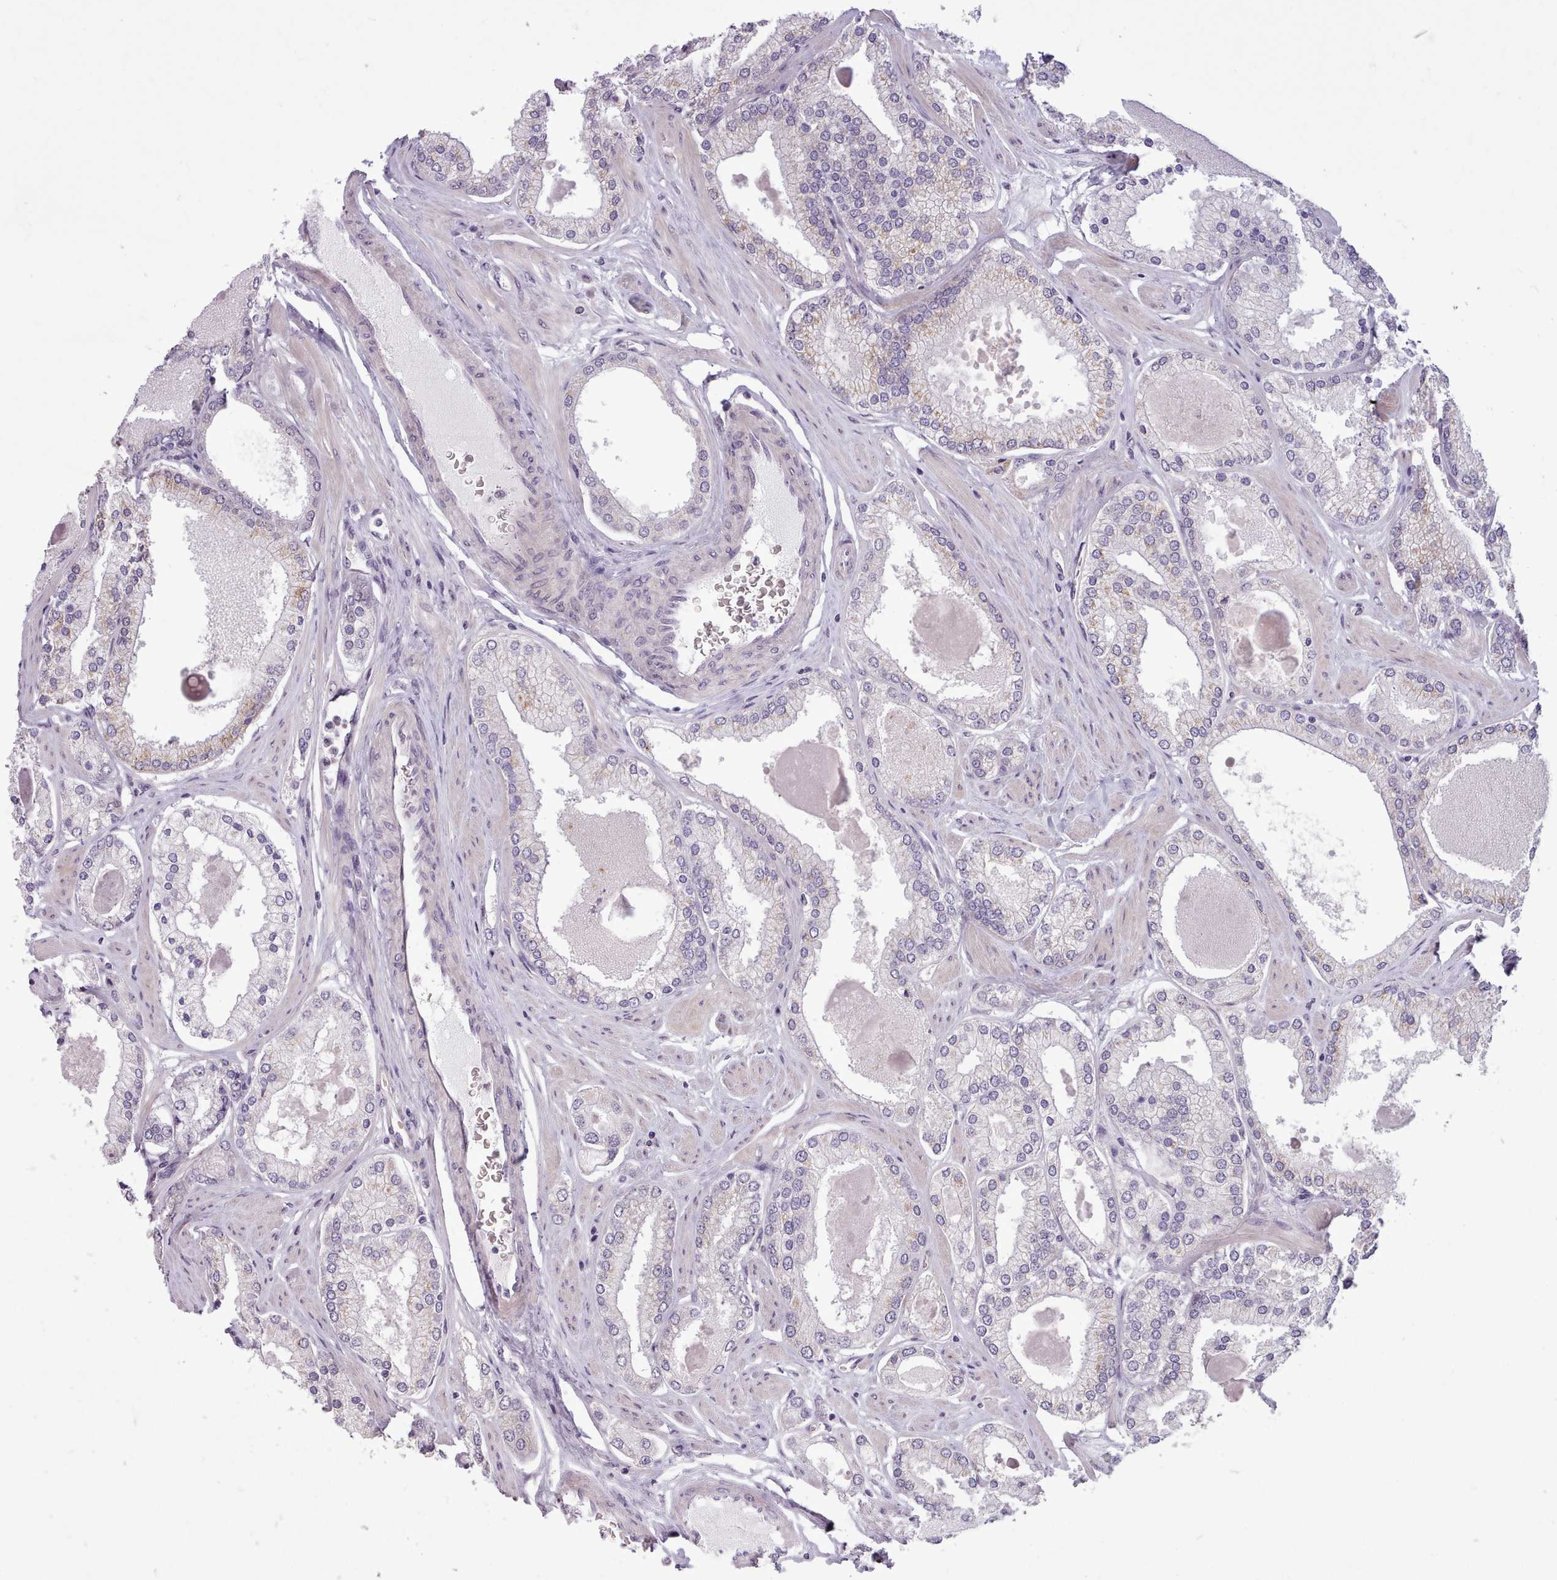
{"staining": {"intensity": "negative", "quantity": "none", "location": "none"}, "tissue": "prostate cancer", "cell_type": "Tumor cells", "image_type": "cancer", "snomed": [{"axis": "morphology", "description": "Adenocarcinoma, Low grade"}, {"axis": "topography", "description": "Prostate"}], "caption": "An image of human prostate adenocarcinoma (low-grade) is negative for staining in tumor cells.", "gene": "SLURP1", "patient": {"sex": "male", "age": 42}}